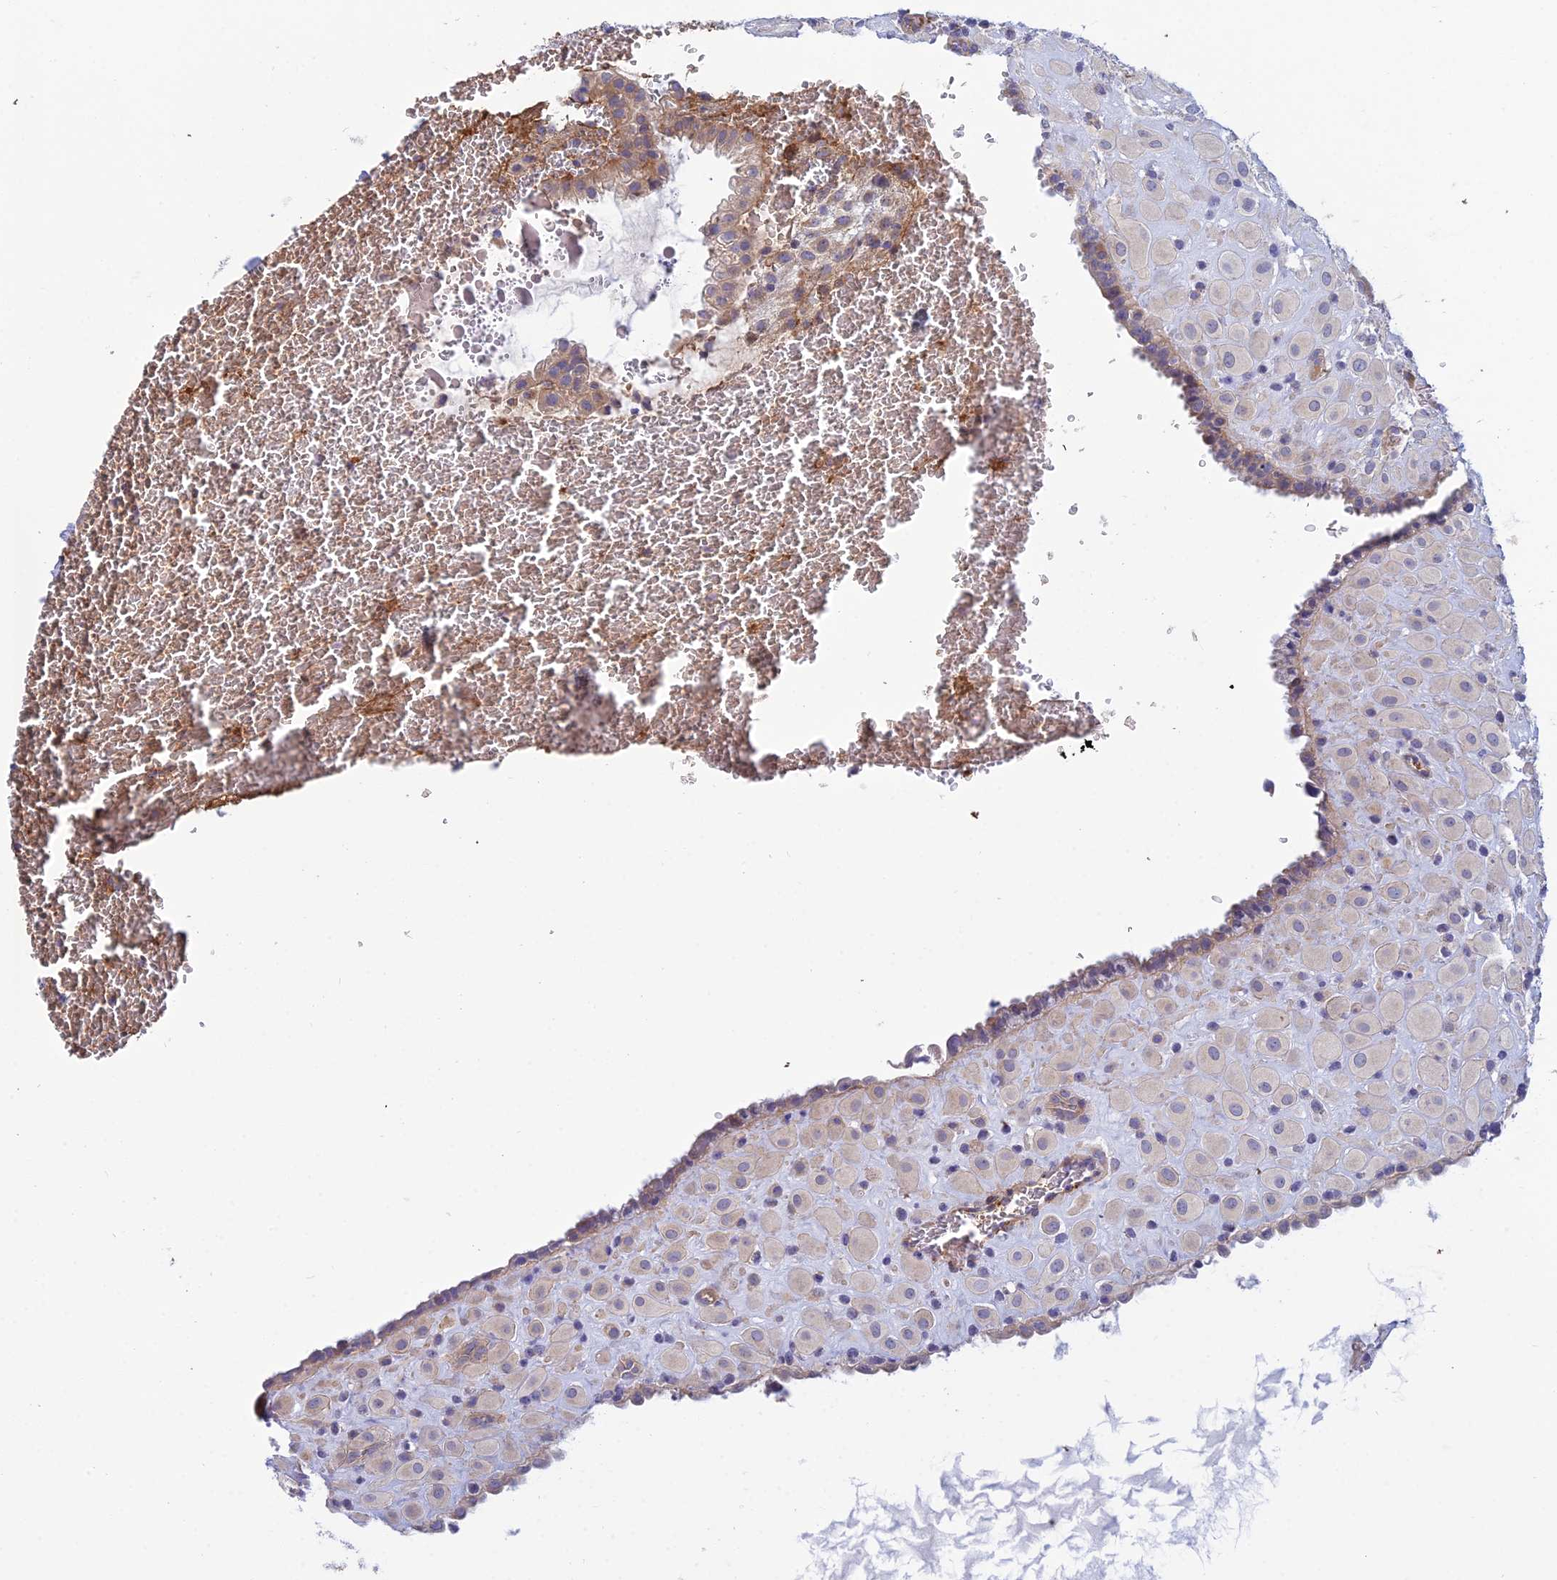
{"staining": {"intensity": "negative", "quantity": "none", "location": "none"}, "tissue": "placenta", "cell_type": "Decidual cells", "image_type": "normal", "snomed": [{"axis": "morphology", "description": "Normal tissue, NOS"}, {"axis": "topography", "description": "Placenta"}], "caption": "Human placenta stained for a protein using immunohistochemistry displays no positivity in decidual cells.", "gene": "DUS2", "patient": {"sex": "female", "age": 35}}